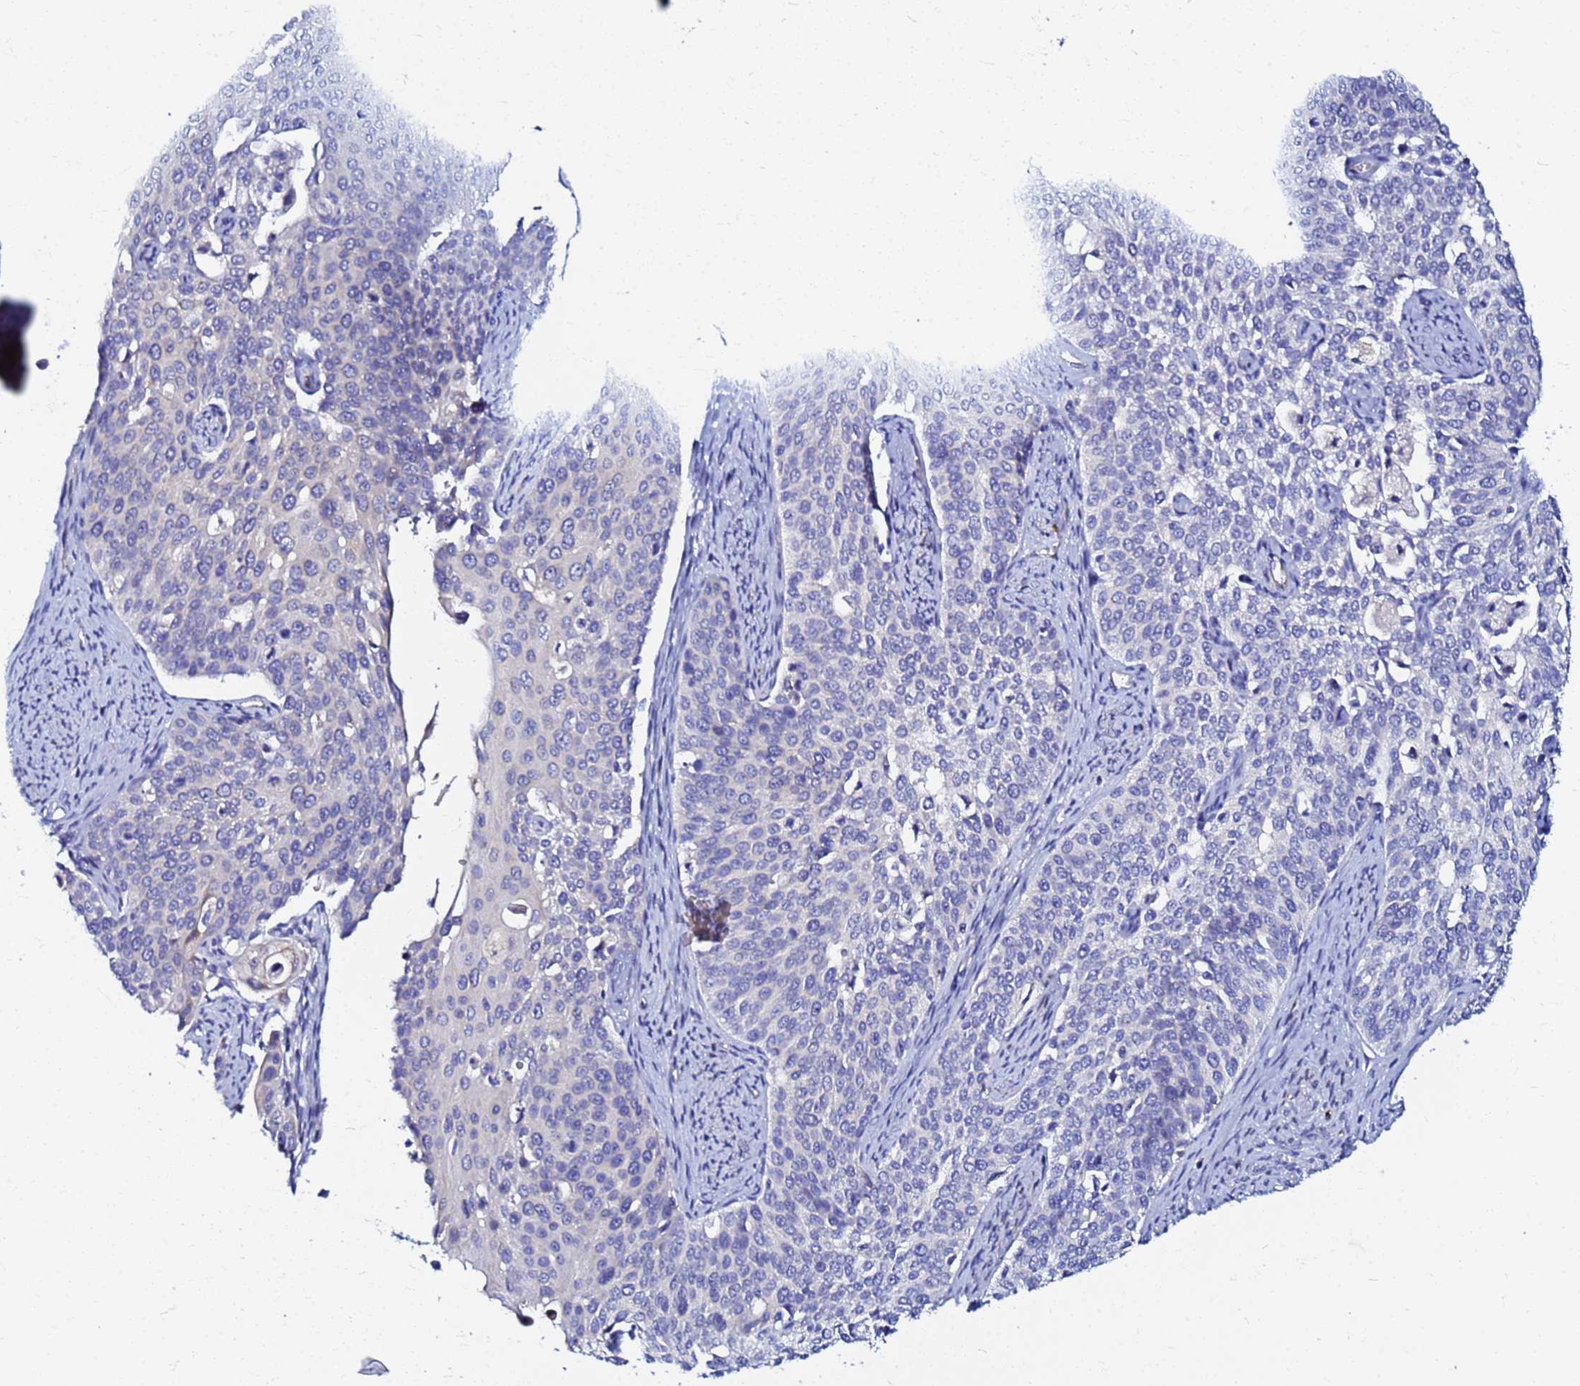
{"staining": {"intensity": "negative", "quantity": "none", "location": "none"}, "tissue": "cervical cancer", "cell_type": "Tumor cells", "image_type": "cancer", "snomed": [{"axis": "morphology", "description": "Squamous cell carcinoma, NOS"}, {"axis": "topography", "description": "Cervix"}], "caption": "This micrograph is of cervical cancer (squamous cell carcinoma) stained with immunohistochemistry (IHC) to label a protein in brown with the nuclei are counter-stained blue. There is no staining in tumor cells.", "gene": "JRKL", "patient": {"sex": "female", "age": 44}}